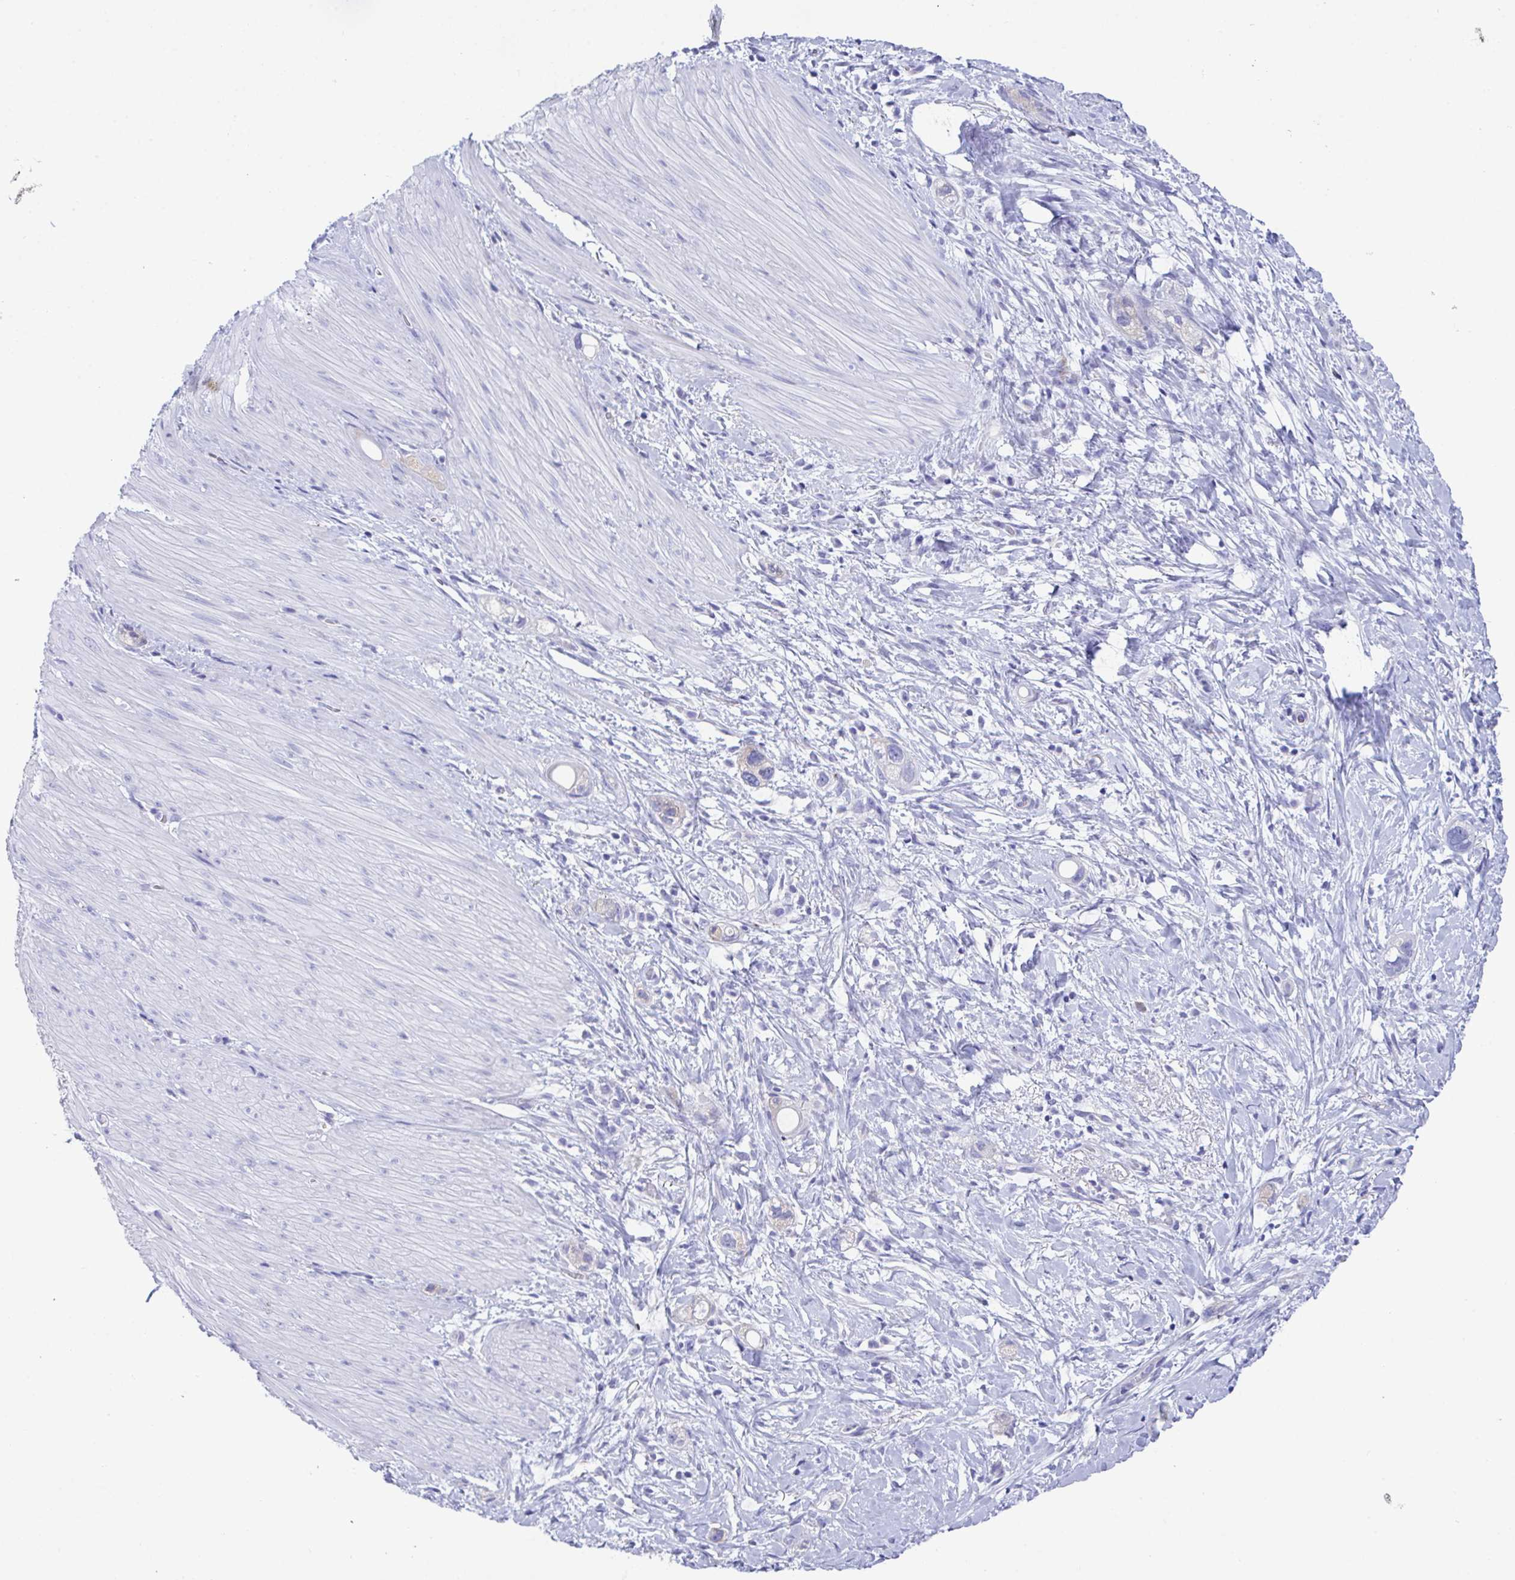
{"staining": {"intensity": "negative", "quantity": "none", "location": "none"}, "tissue": "stomach cancer", "cell_type": "Tumor cells", "image_type": "cancer", "snomed": [{"axis": "morphology", "description": "Adenocarcinoma, NOS"}, {"axis": "topography", "description": "Stomach"}, {"axis": "topography", "description": "Stomach, lower"}], "caption": "Micrograph shows no significant protein staining in tumor cells of stomach cancer.", "gene": "TMEM106B", "patient": {"sex": "female", "age": 48}}